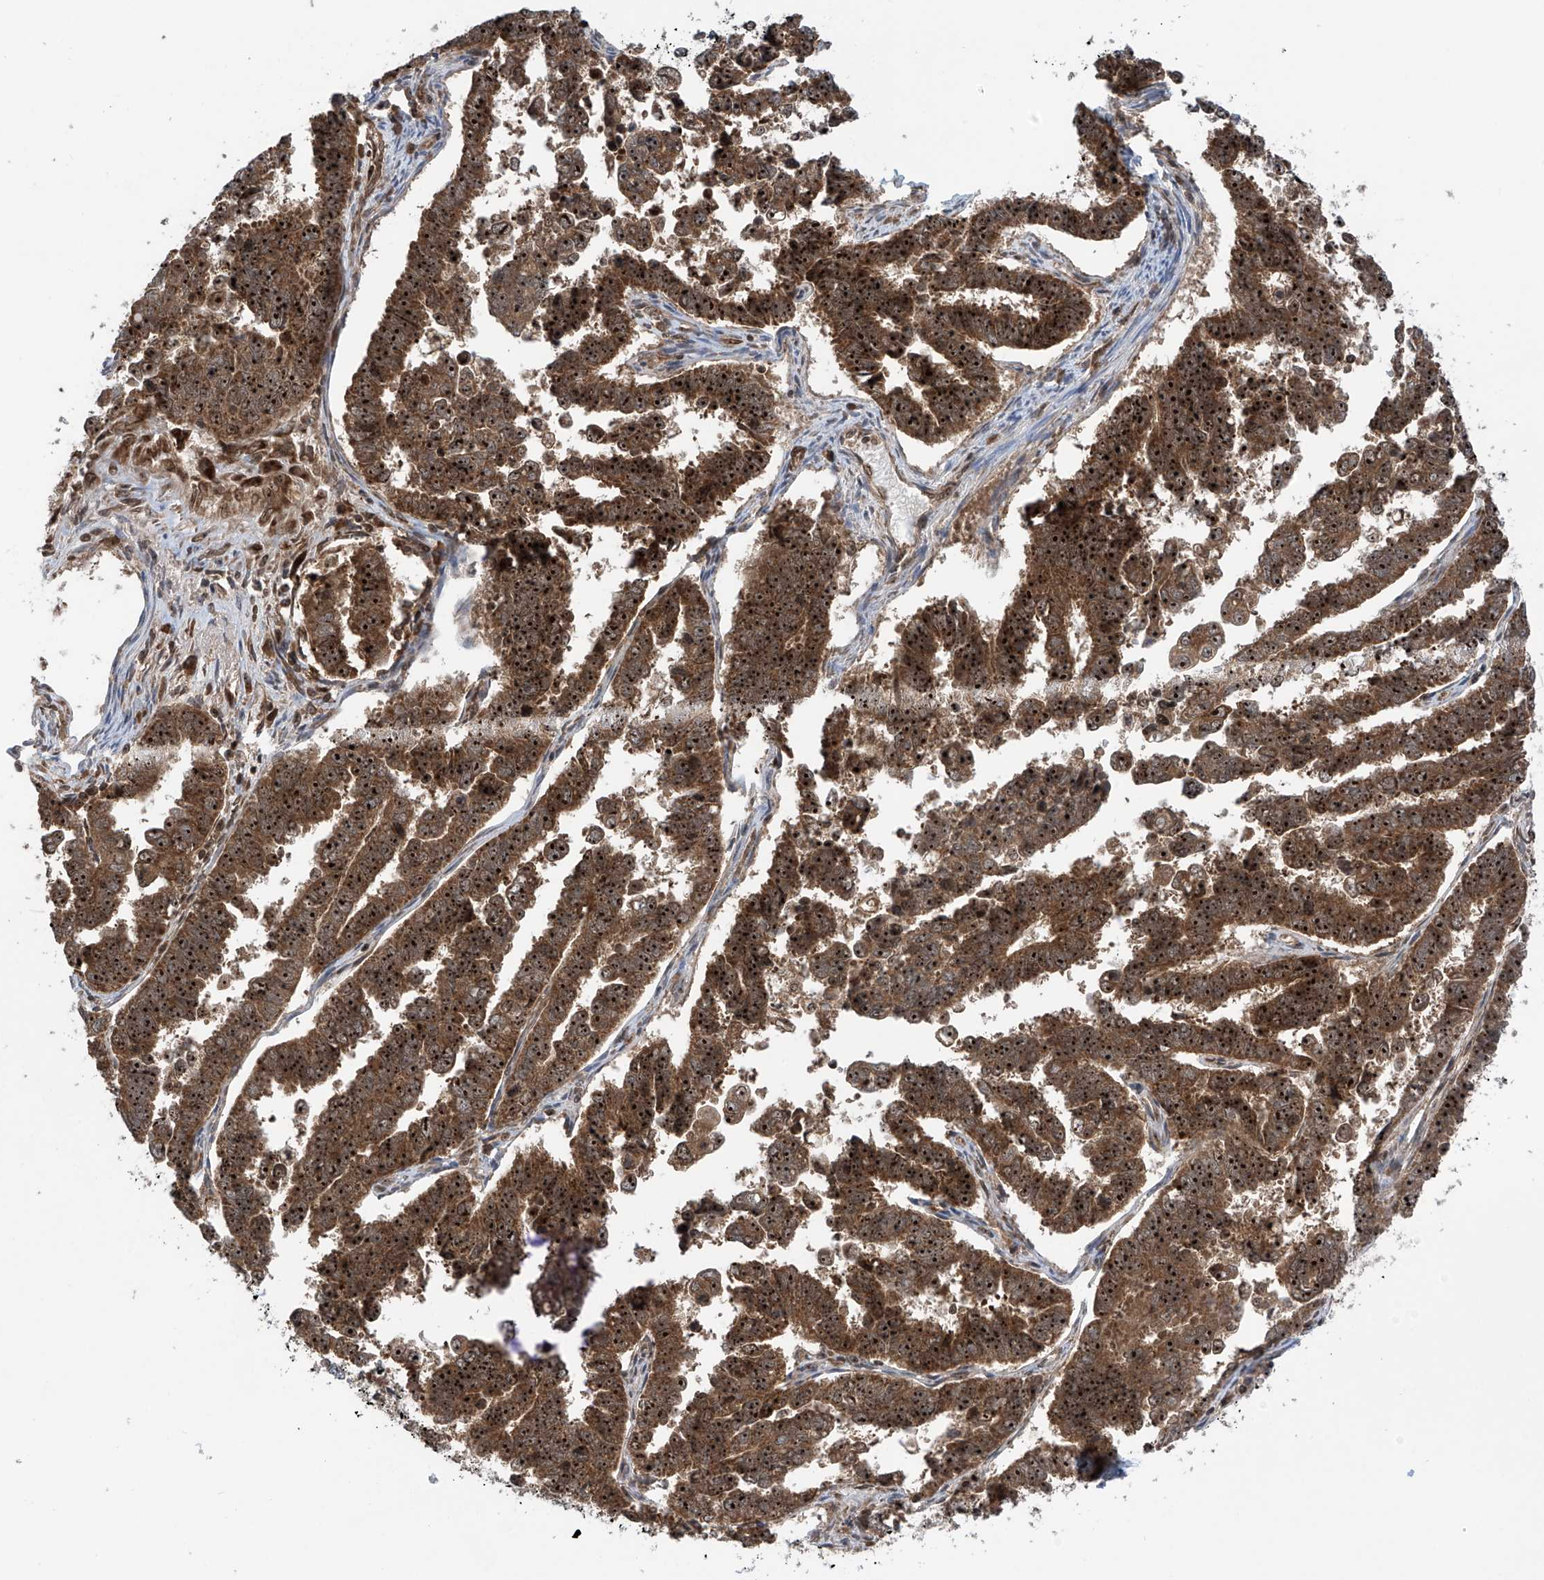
{"staining": {"intensity": "strong", "quantity": ">75%", "location": "cytoplasmic/membranous,nuclear"}, "tissue": "endometrial cancer", "cell_type": "Tumor cells", "image_type": "cancer", "snomed": [{"axis": "morphology", "description": "Adenocarcinoma, NOS"}, {"axis": "topography", "description": "Endometrium"}], "caption": "Immunohistochemistry histopathology image of neoplastic tissue: human adenocarcinoma (endometrial) stained using IHC shows high levels of strong protein expression localized specifically in the cytoplasmic/membranous and nuclear of tumor cells, appearing as a cytoplasmic/membranous and nuclear brown color.", "gene": "C1orf131", "patient": {"sex": "female", "age": 75}}